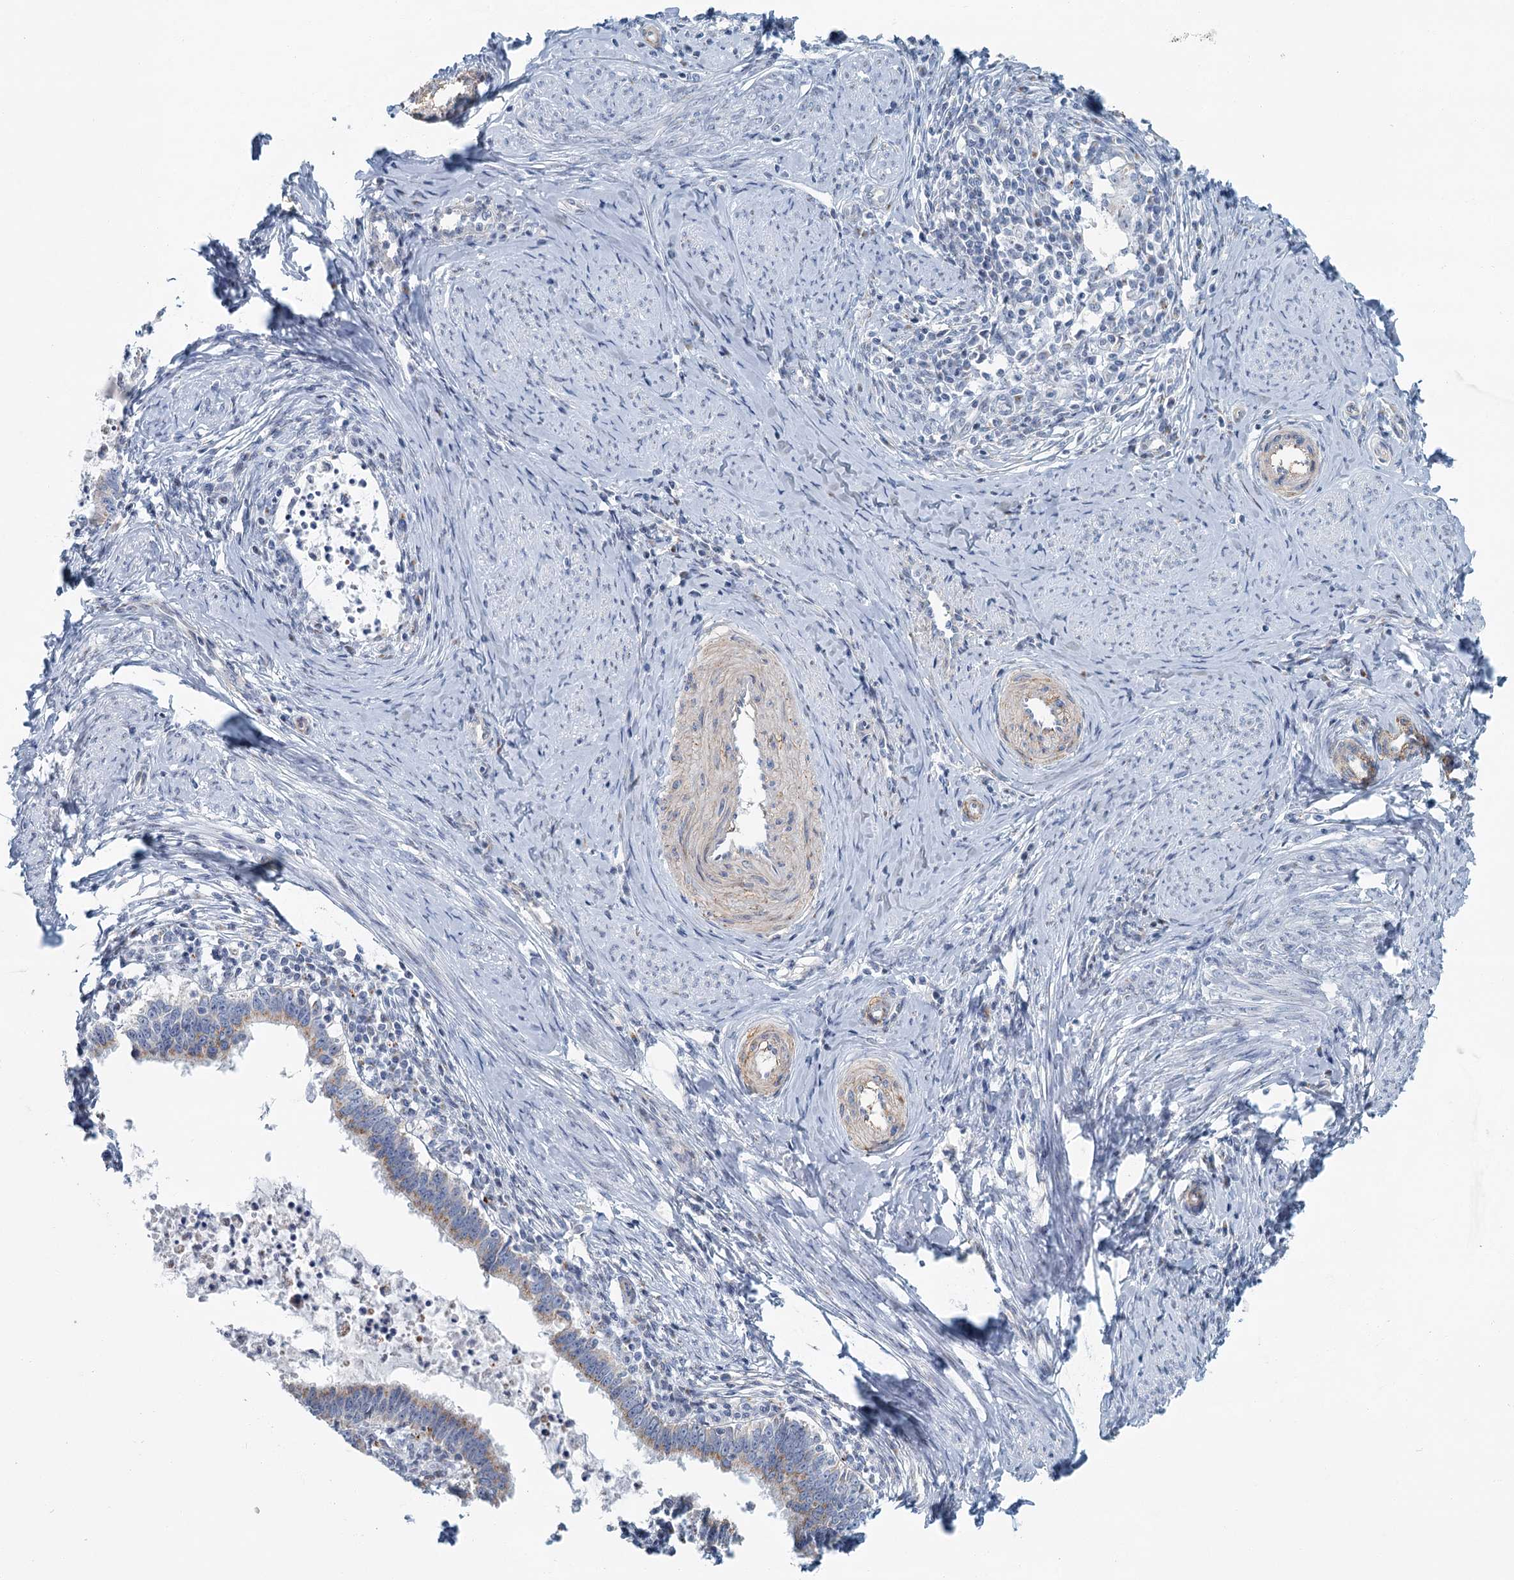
{"staining": {"intensity": "weak", "quantity": ">75%", "location": "cytoplasmic/membranous"}, "tissue": "cervical cancer", "cell_type": "Tumor cells", "image_type": "cancer", "snomed": [{"axis": "morphology", "description": "Adenocarcinoma, NOS"}, {"axis": "topography", "description": "Cervix"}], "caption": "About >75% of tumor cells in cervical cancer (adenocarcinoma) display weak cytoplasmic/membranous protein expression as visualized by brown immunohistochemical staining.", "gene": "ZNF527", "patient": {"sex": "female", "age": 36}}